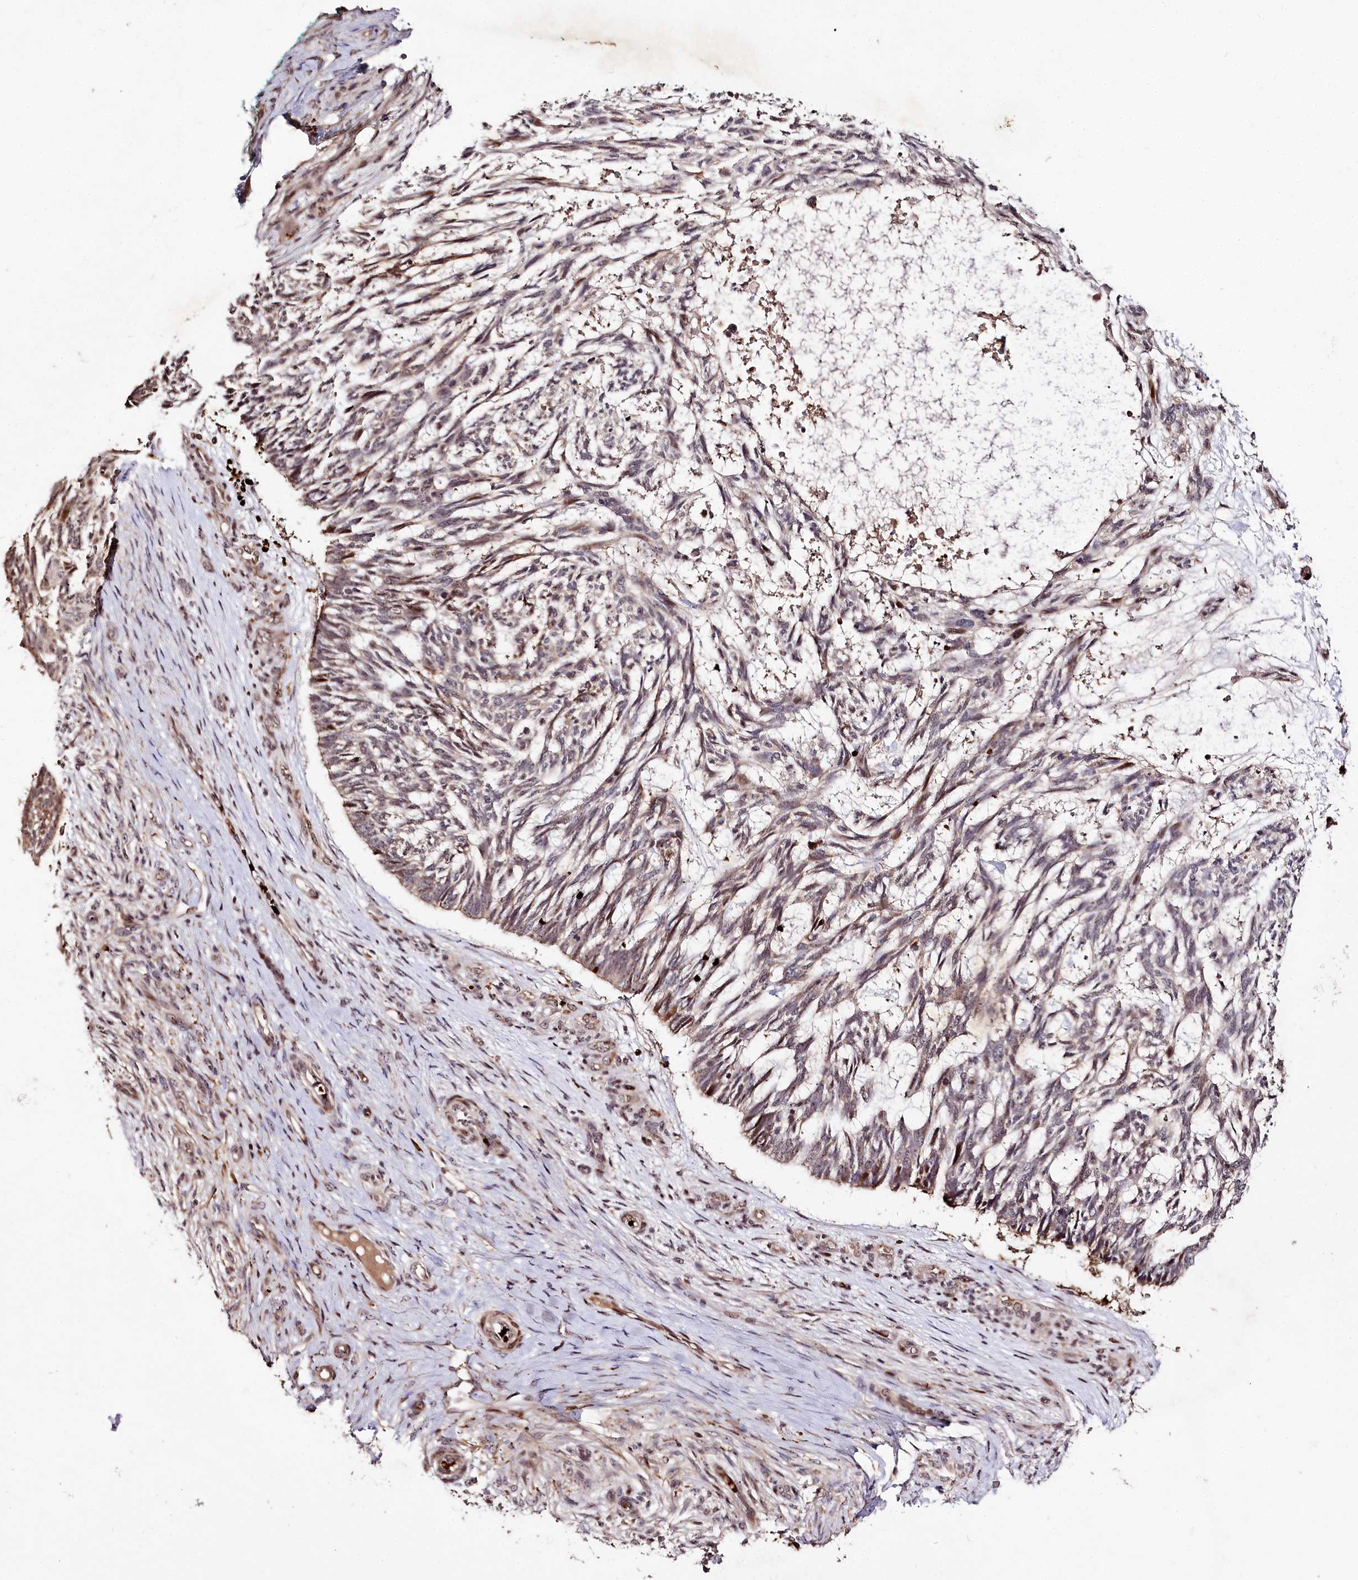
{"staining": {"intensity": "moderate", "quantity": "25%-75%", "location": "cytoplasmic/membranous"}, "tissue": "skin cancer", "cell_type": "Tumor cells", "image_type": "cancer", "snomed": [{"axis": "morphology", "description": "Basal cell carcinoma"}, {"axis": "topography", "description": "Skin"}], "caption": "This histopathology image demonstrates basal cell carcinoma (skin) stained with IHC to label a protein in brown. The cytoplasmic/membranous of tumor cells show moderate positivity for the protein. Nuclei are counter-stained blue.", "gene": "DMP1", "patient": {"sex": "male", "age": 88}}